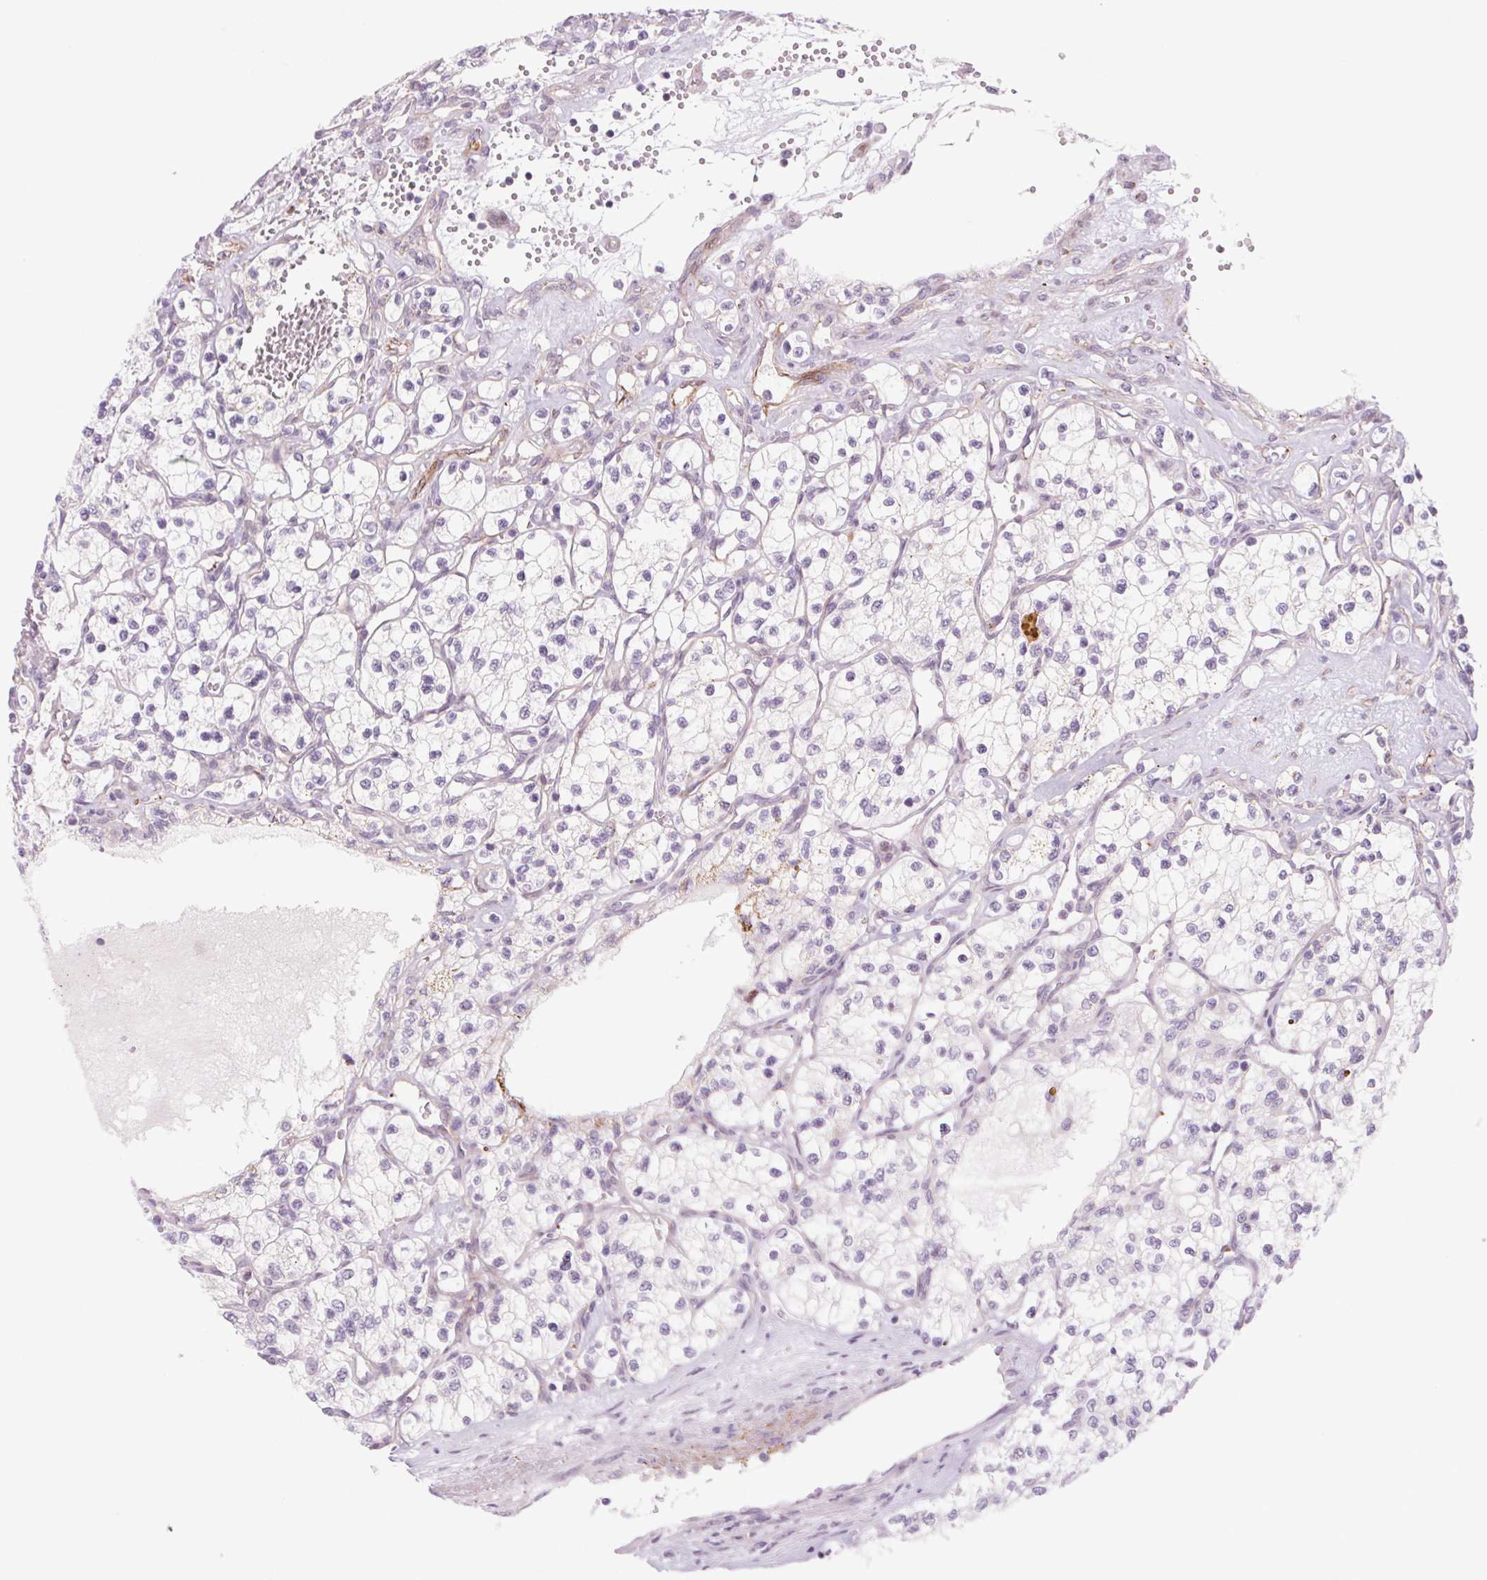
{"staining": {"intensity": "negative", "quantity": "none", "location": "none"}, "tissue": "renal cancer", "cell_type": "Tumor cells", "image_type": "cancer", "snomed": [{"axis": "morphology", "description": "Adenocarcinoma, NOS"}, {"axis": "topography", "description": "Kidney"}], "caption": "Adenocarcinoma (renal) was stained to show a protein in brown. There is no significant expression in tumor cells. Brightfield microscopy of immunohistochemistry stained with DAB (brown) and hematoxylin (blue), captured at high magnification.", "gene": "MS4A13", "patient": {"sex": "female", "age": 69}}